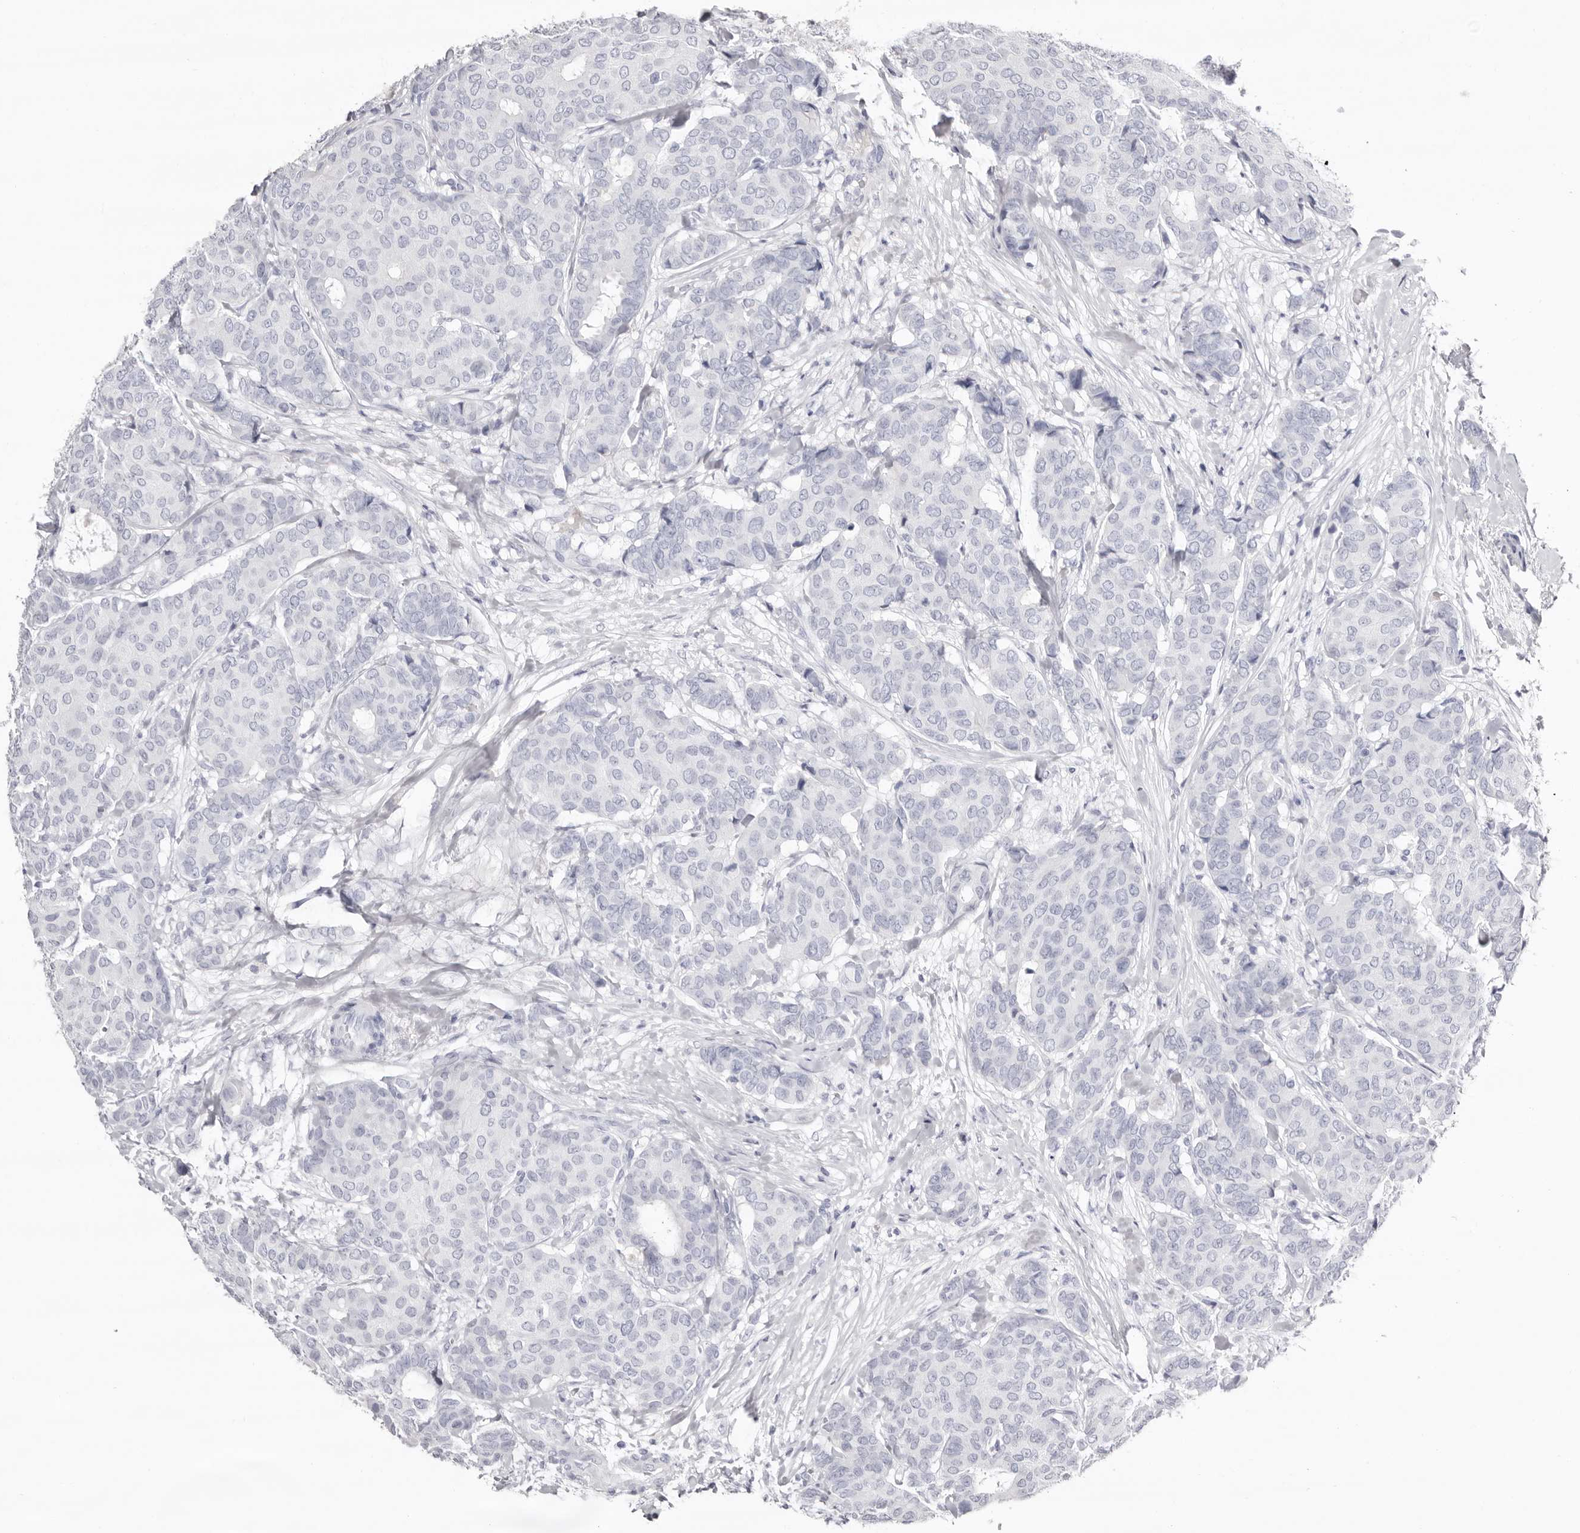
{"staining": {"intensity": "negative", "quantity": "none", "location": "none"}, "tissue": "breast cancer", "cell_type": "Tumor cells", "image_type": "cancer", "snomed": [{"axis": "morphology", "description": "Duct carcinoma"}, {"axis": "topography", "description": "Breast"}], "caption": "DAB immunohistochemical staining of breast intraductal carcinoma demonstrates no significant expression in tumor cells.", "gene": "LPO", "patient": {"sex": "female", "age": 75}}